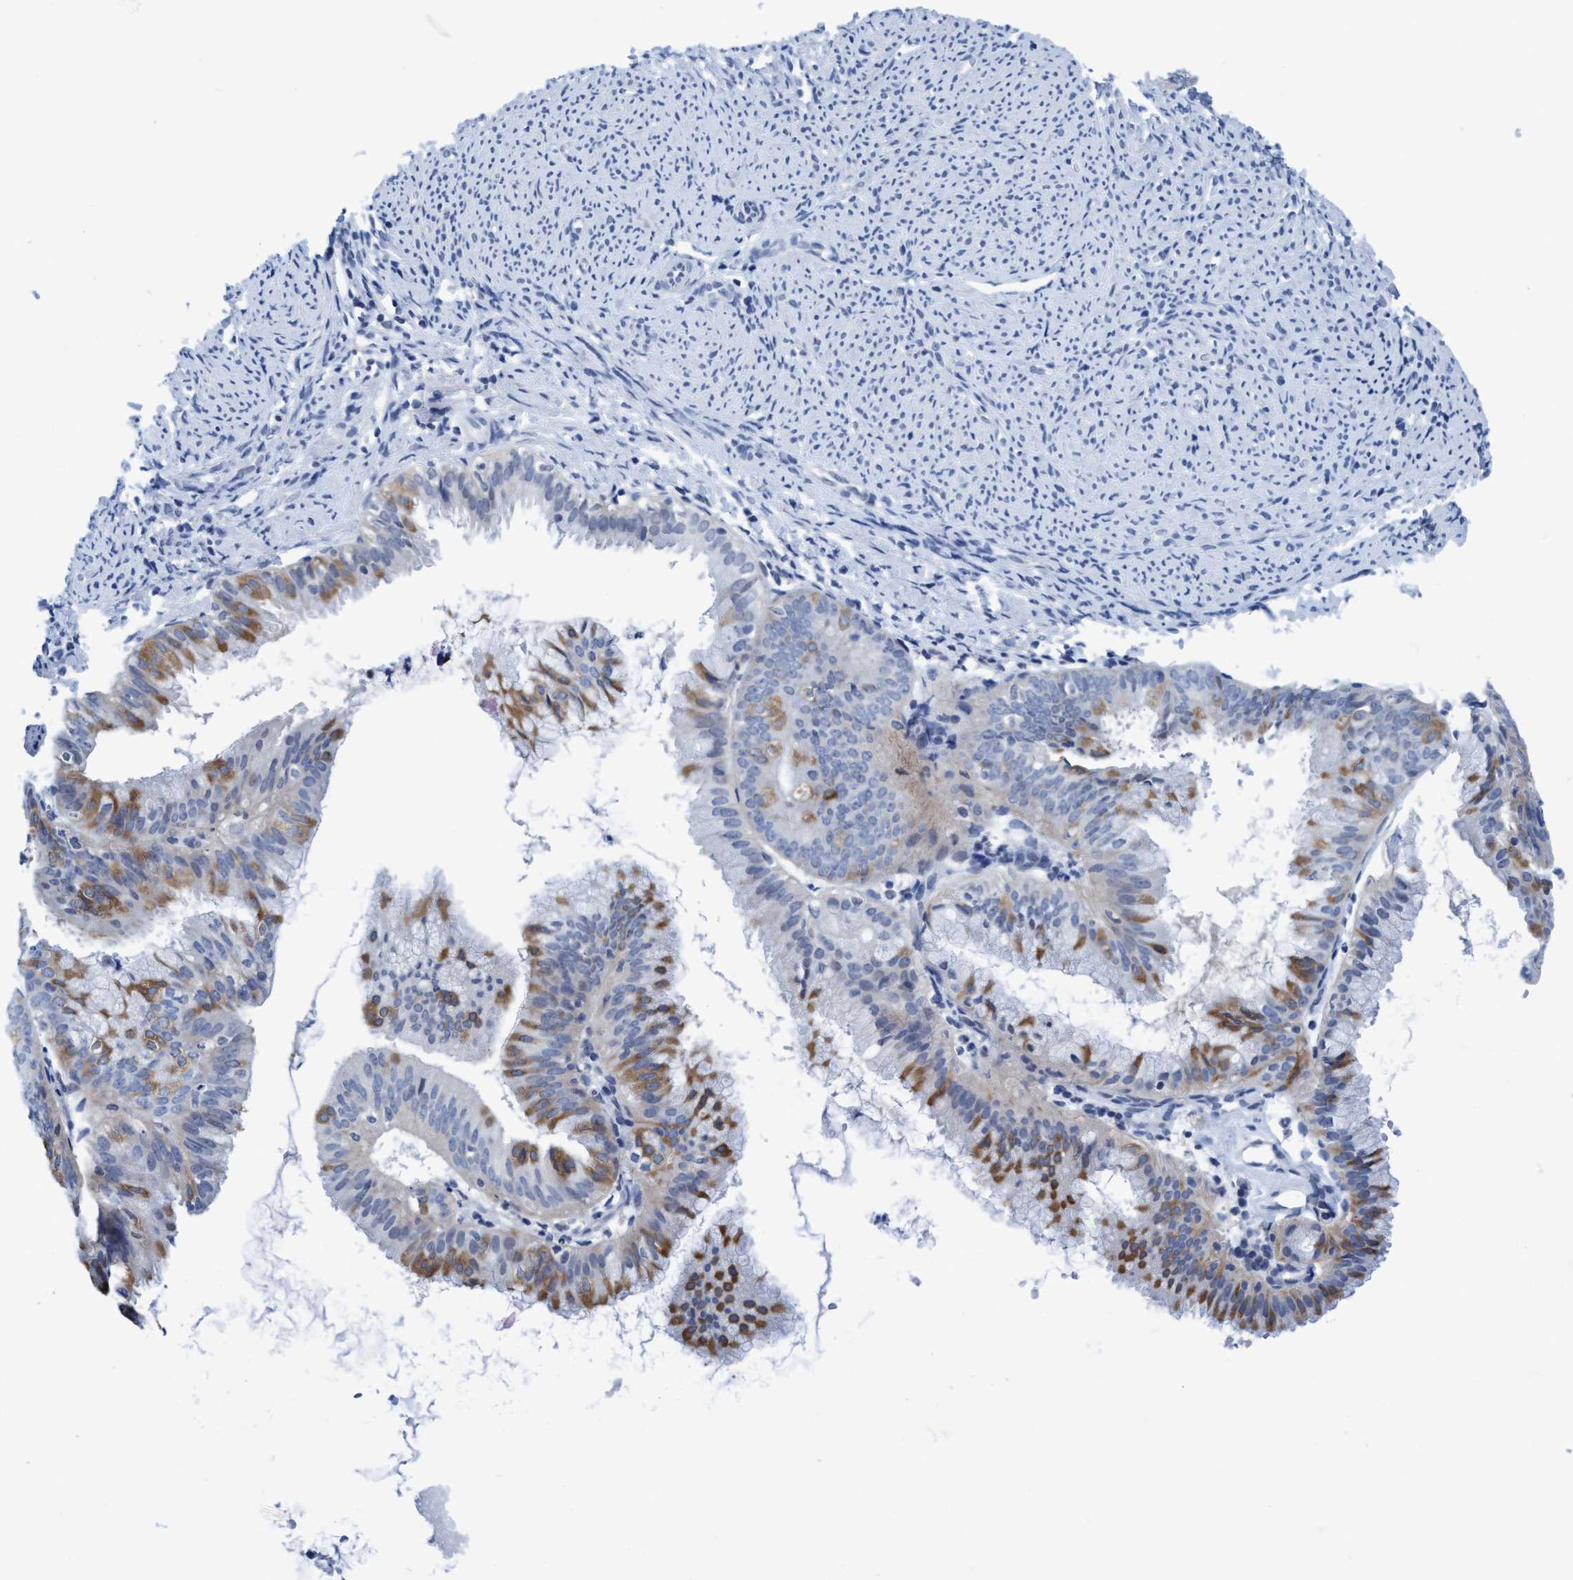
{"staining": {"intensity": "moderate", "quantity": "<25%", "location": "cytoplasmic/membranous"}, "tissue": "endometrial cancer", "cell_type": "Tumor cells", "image_type": "cancer", "snomed": [{"axis": "morphology", "description": "Adenocarcinoma, NOS"}, {"axis": "topography", "description": "Endometrium"}], "caption": "The image shows a brown stain indicating the presence of a protein in the cytoplasmic/membranous of tumor cells in endometrial adenocarcinoma.", "gene": "DNAI1", "patient": {"sex": "female", "age": 63}}